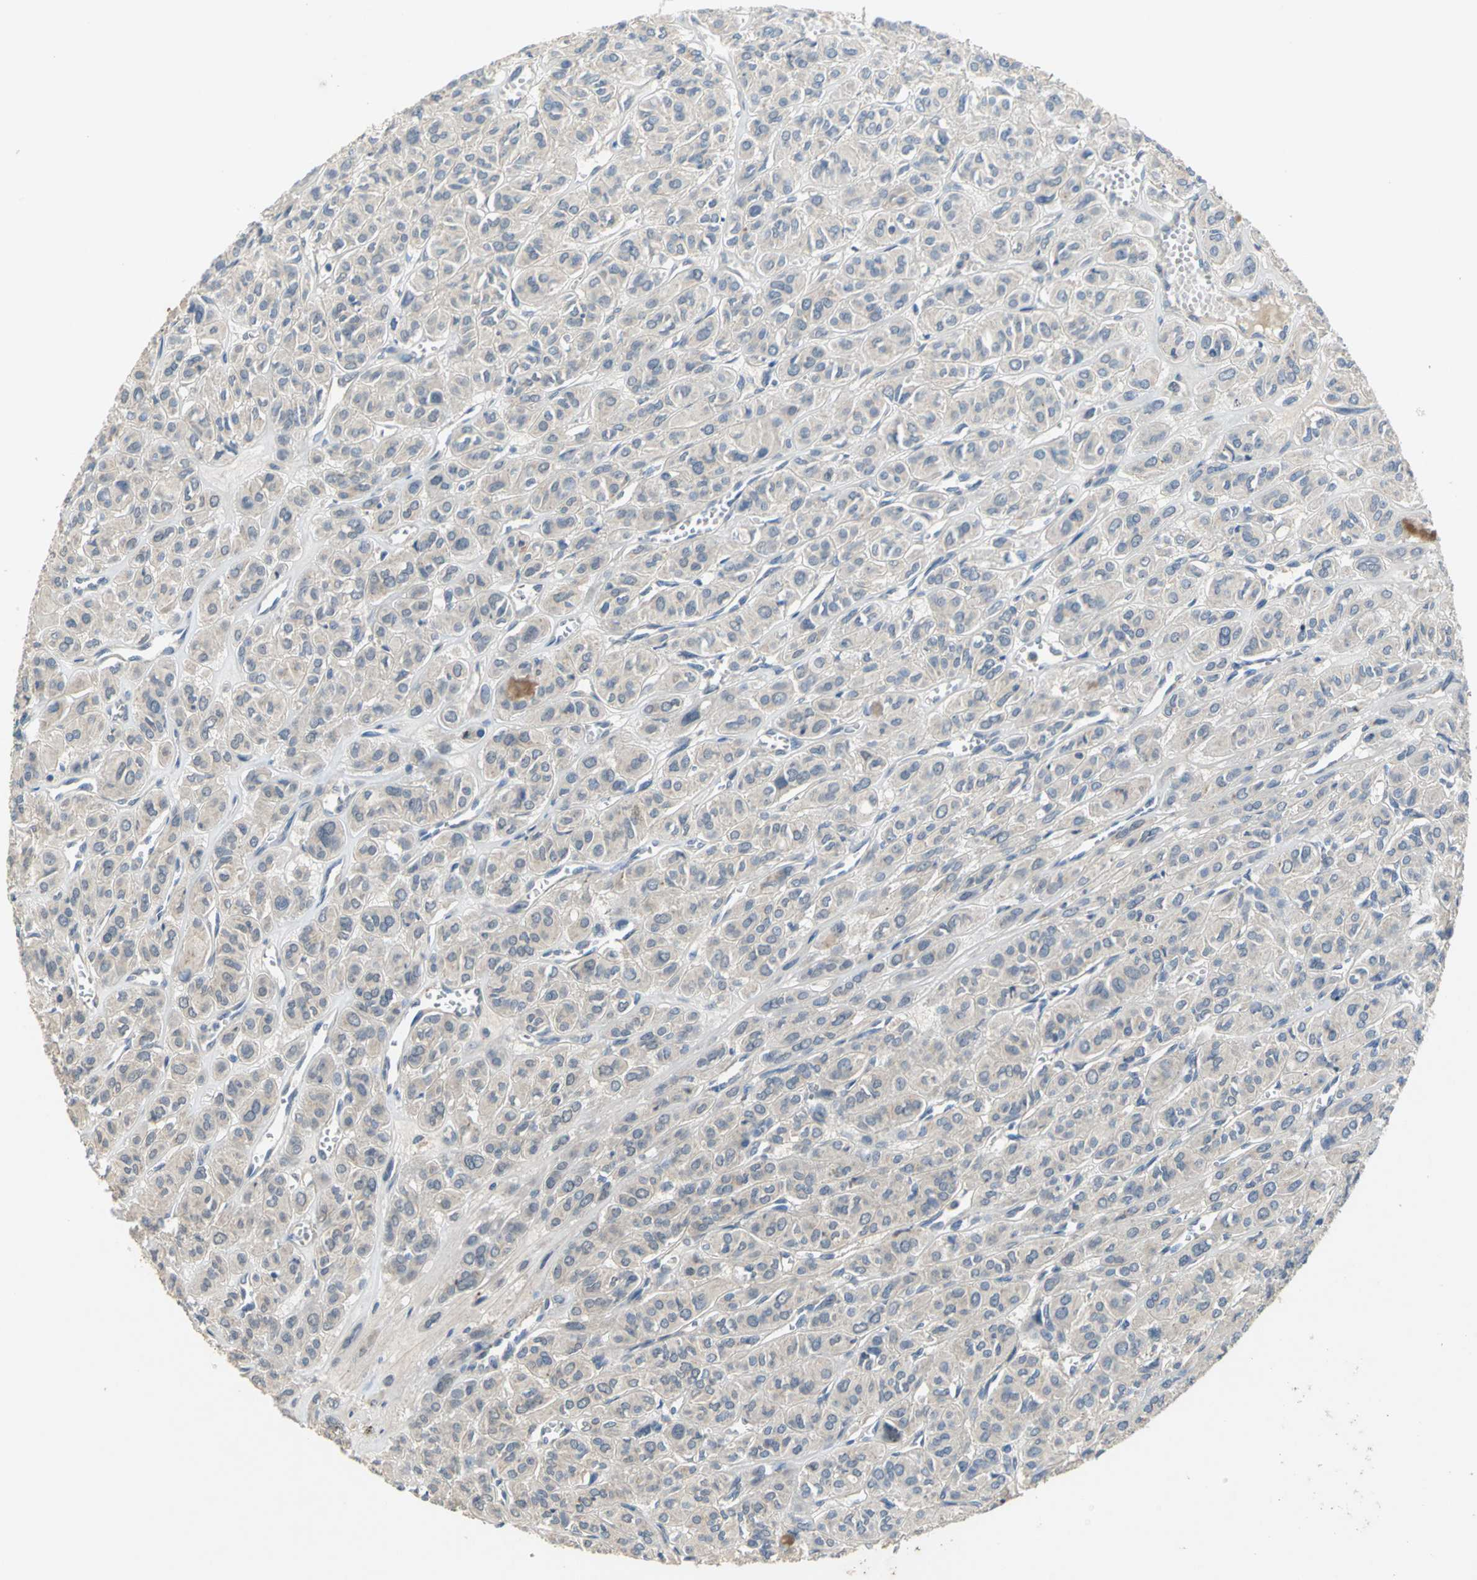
{"staining": {"intensity": "weak", "quantity": "<25%", "location": "cytoplasmic/membranous"}, "tissue": "thyroid cancer", "cell_type": "Tumor cells", "image_type": "cancer", "snomed": [{"axis": "morphology", "description": "Follicular adenoma carcinoma, NOS"}, {"axis": "topography", "description": "Thyroid gland"}], "caption": "Thyroid cancer was stained to show a protein in brown. There is no significant positivity in tumor cells.", "gene": "IL17RB", "patient": {"sex": "female", "age": 71}}